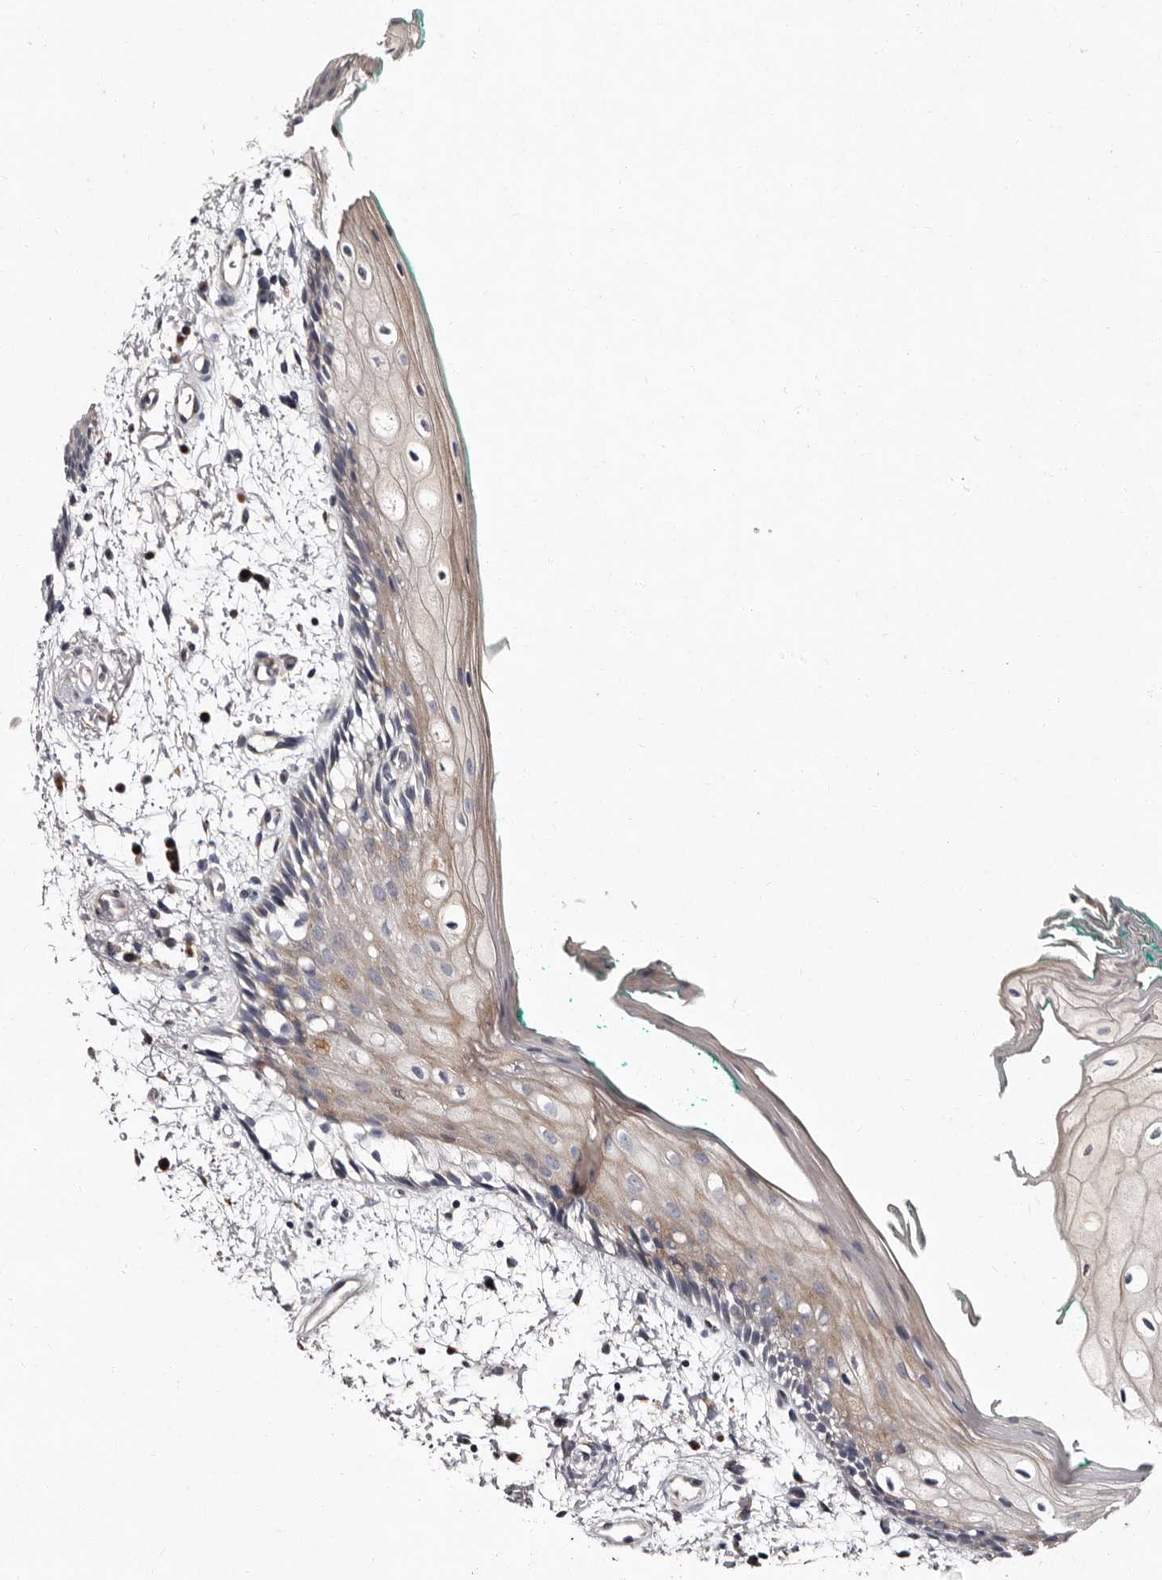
{"staining": {"intensity": "moderate", "quantity": "25%-75%", "location": "cytoplasmic/membranous"}, "tissue": "oral mucosa", "cell_type": "Squamous epithelial cells", "image_type": "normal", "snomed": [{"axis": "morphology", "description": "Normal tissue, NOS"}, {"axis": "topography", "description": "Skeletal muscle"}, {"axis": "topography", "description": "Oral tissue"}, {"axis": "topography", "description": "Peripheral nerve tissue"}], "caption": "This micrograph reveals immunohistochemistry (IHC) staining of benign oral mucosa, with medium moderate cytoplasmic/membranous expression in approximately 25%-75% of squamous epithelial cells.", "gene": "DNPH1", "patient": {"sex": "female", "age": 84}}